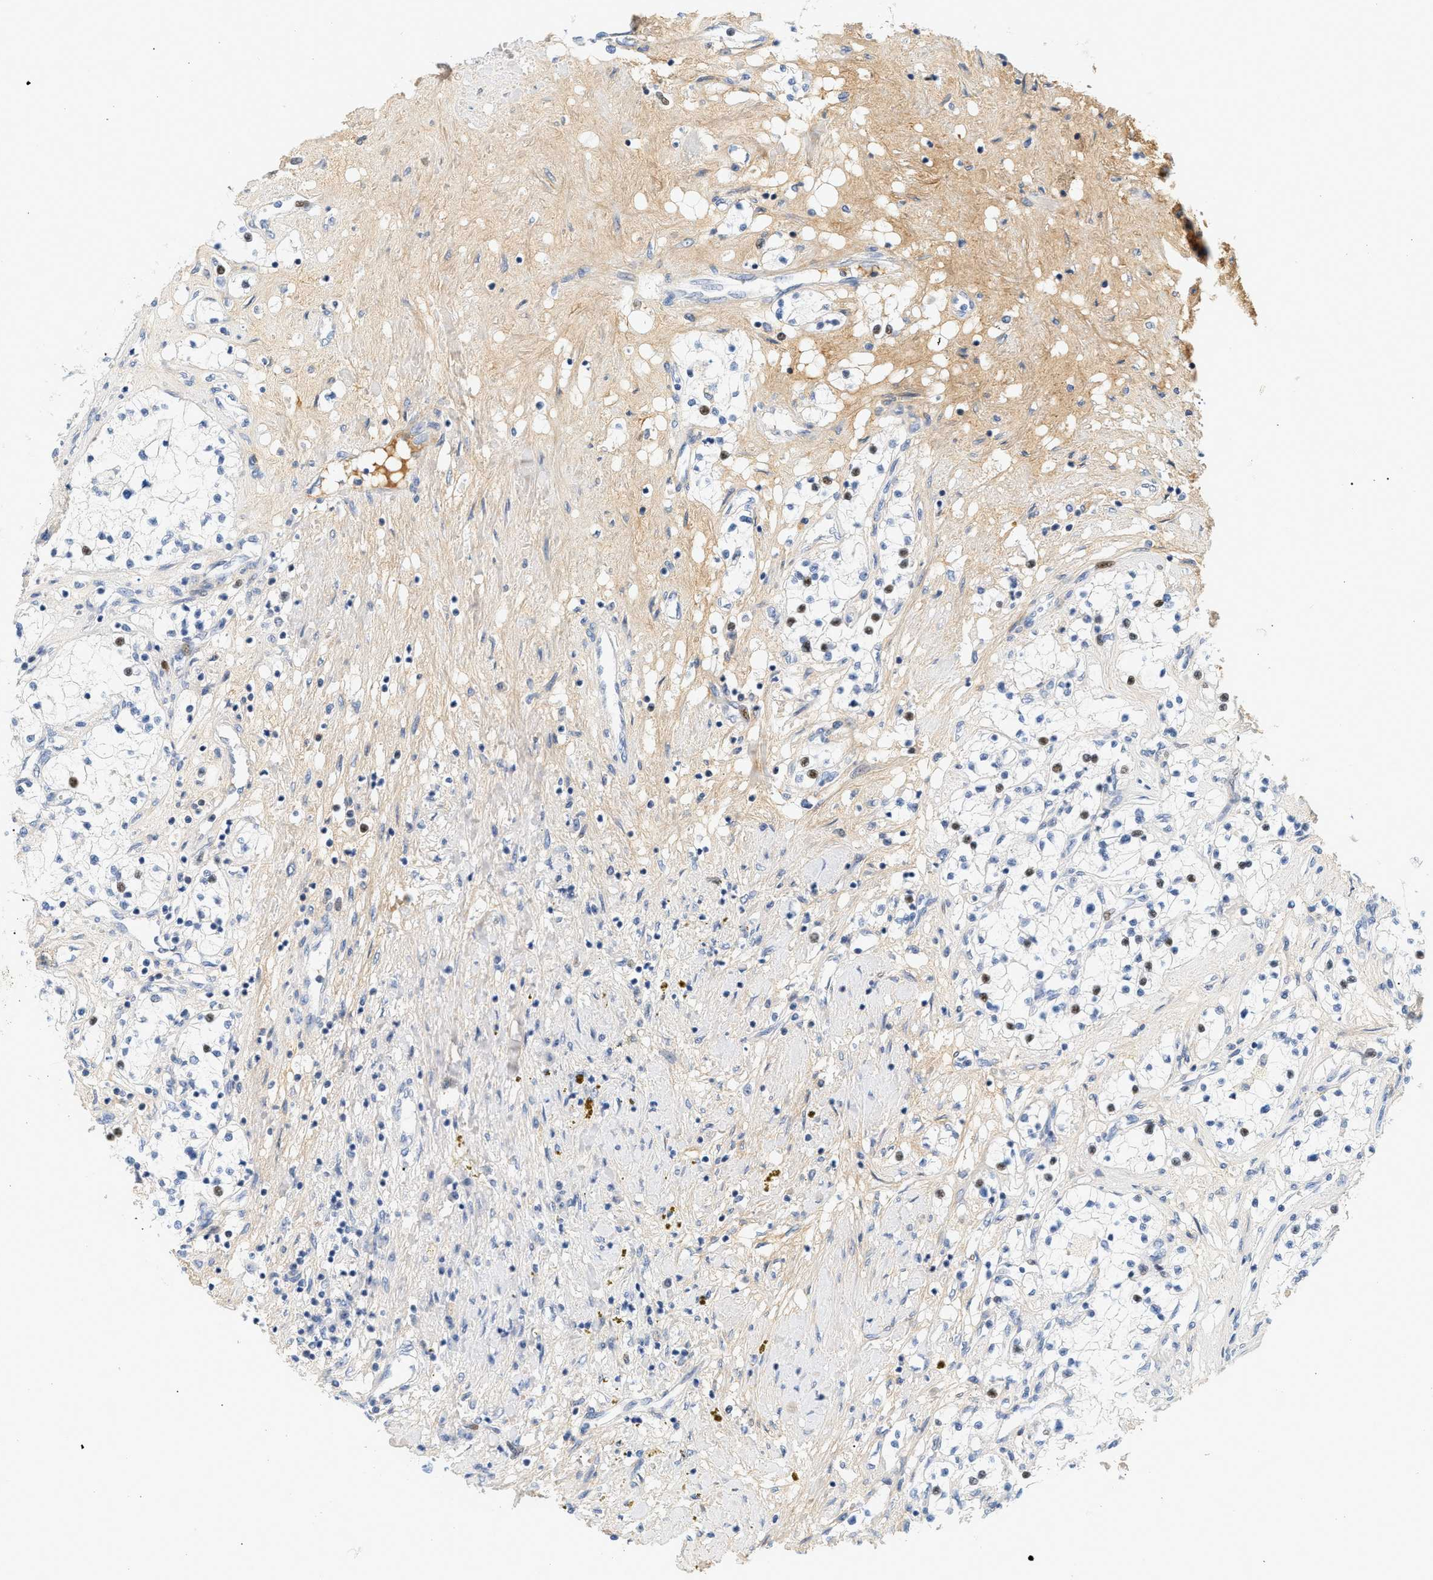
{"staining": {"intensity": "moderate", "quantity": "<25%", "location": "nuclear"}, "tissue": "renal cancer", "cell_type": "Tumor cells", "image_type": "cancer", "snomed": [{"axis": "morphology", "description": "Adenocarcinoma, NOS"}, {"axis": "topography", "description": "Kidney"}], "caption": "Protein staining of adenocarcinoma (renal) tissue reveals moderate nuclear positivity in about <25% of tumor cells.", "gene": "CFH", "patient": {"sex": "male", "age": 68}}